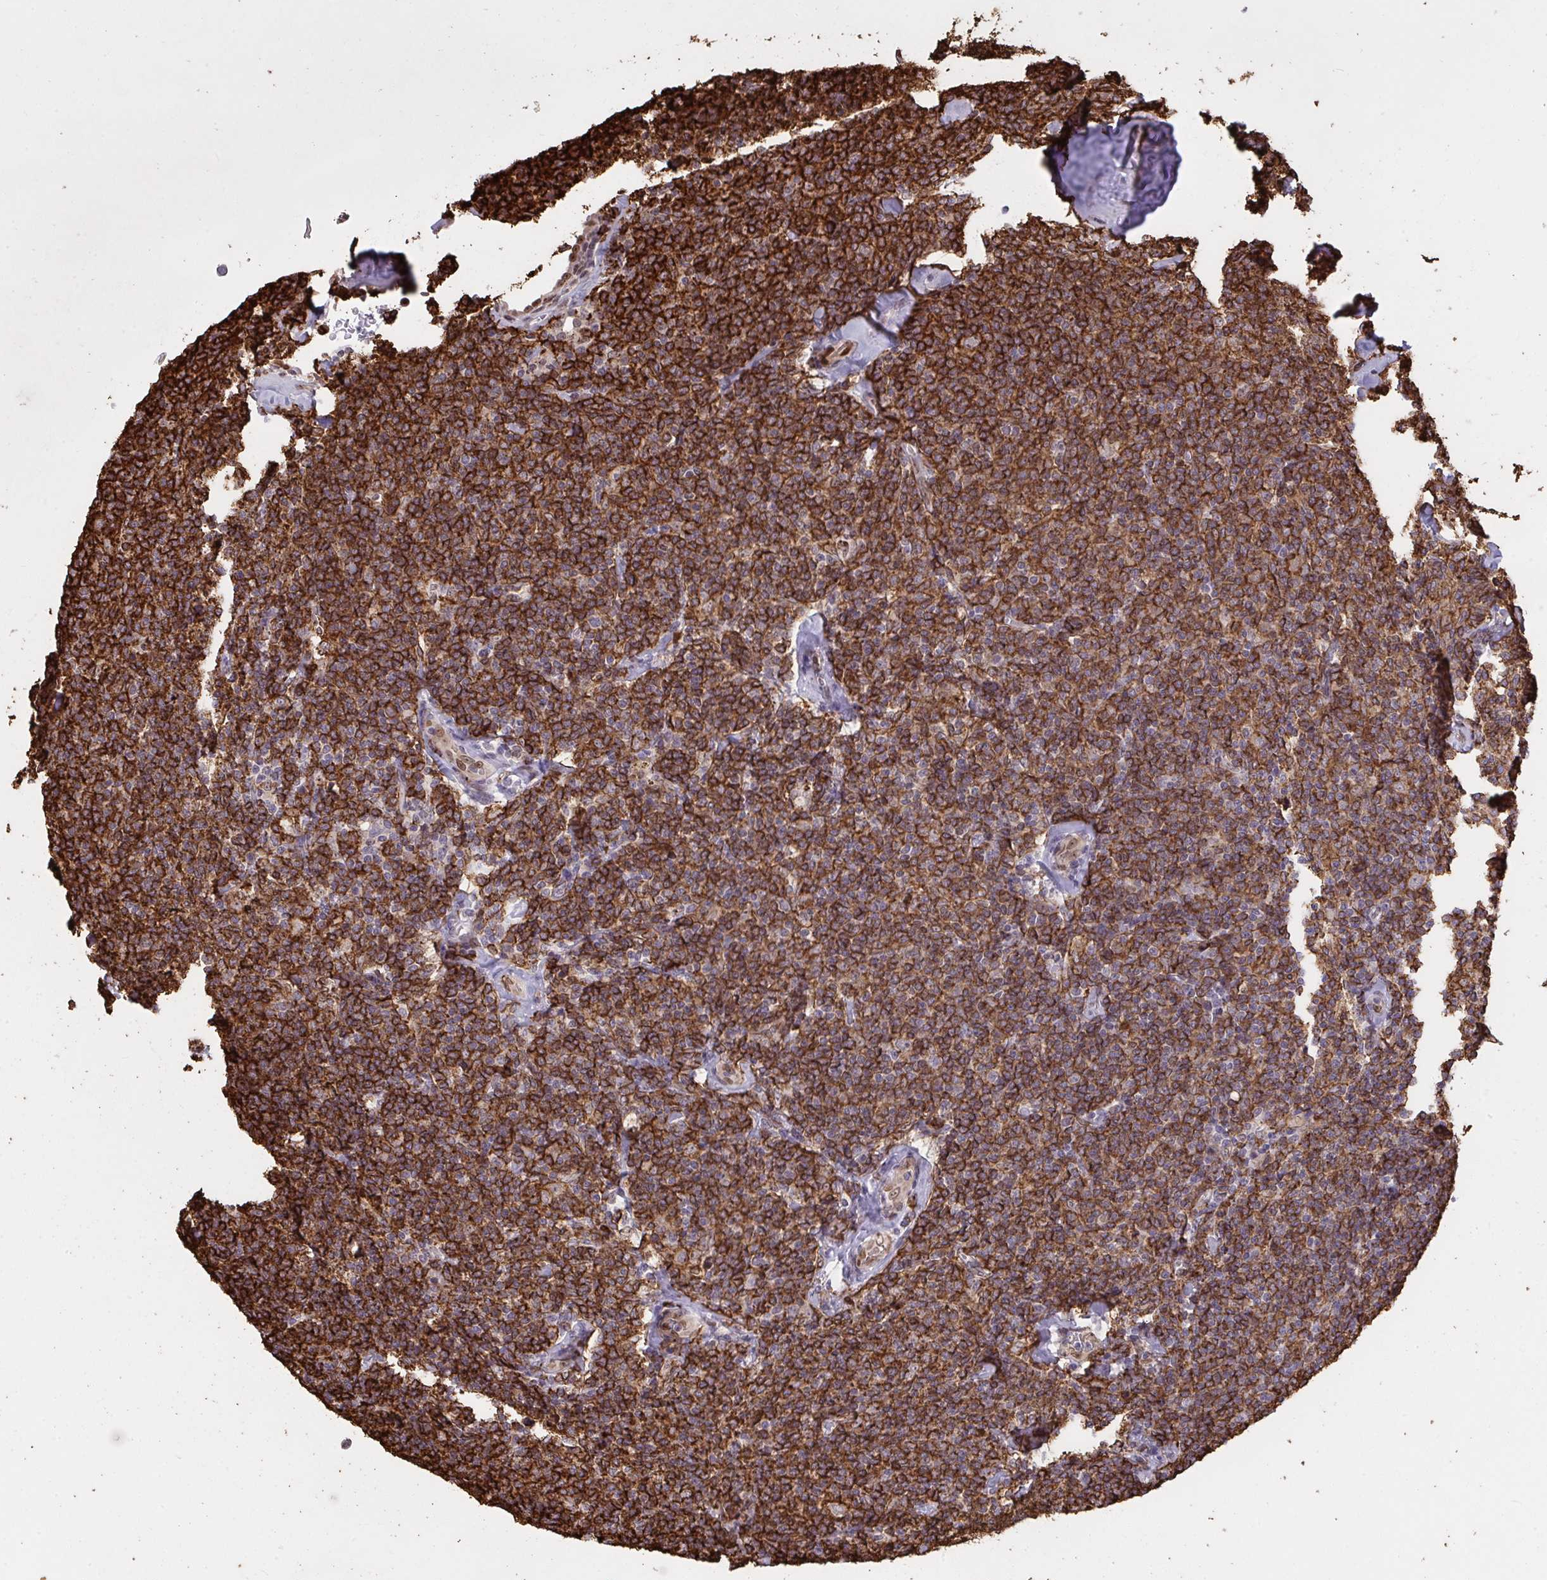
{"staining": {"intensity": "strong", "quantity": ">75%", "location": "cytoplasmic/membranous"}, "tissue": "lymphoma", "cell_type": "Tumor cells", "image_type": "cancer", "snomed": [{"axis": "morphology", "description": "Malignant lymphoma, non-Hodgkin's type, Low grade"}, {"axis": "topography", "description": "Lymph node"}], "caption": "IHC of malignant lymphoma, non-Hodgkin's type (low-grade) shows high levels of strong cytoplasmic/membranous staining in approximately >75% of tumor cells. Nuclei are stained in blue.", "gene": "UXT", "patient": {"sex": "female", "age": 56}}